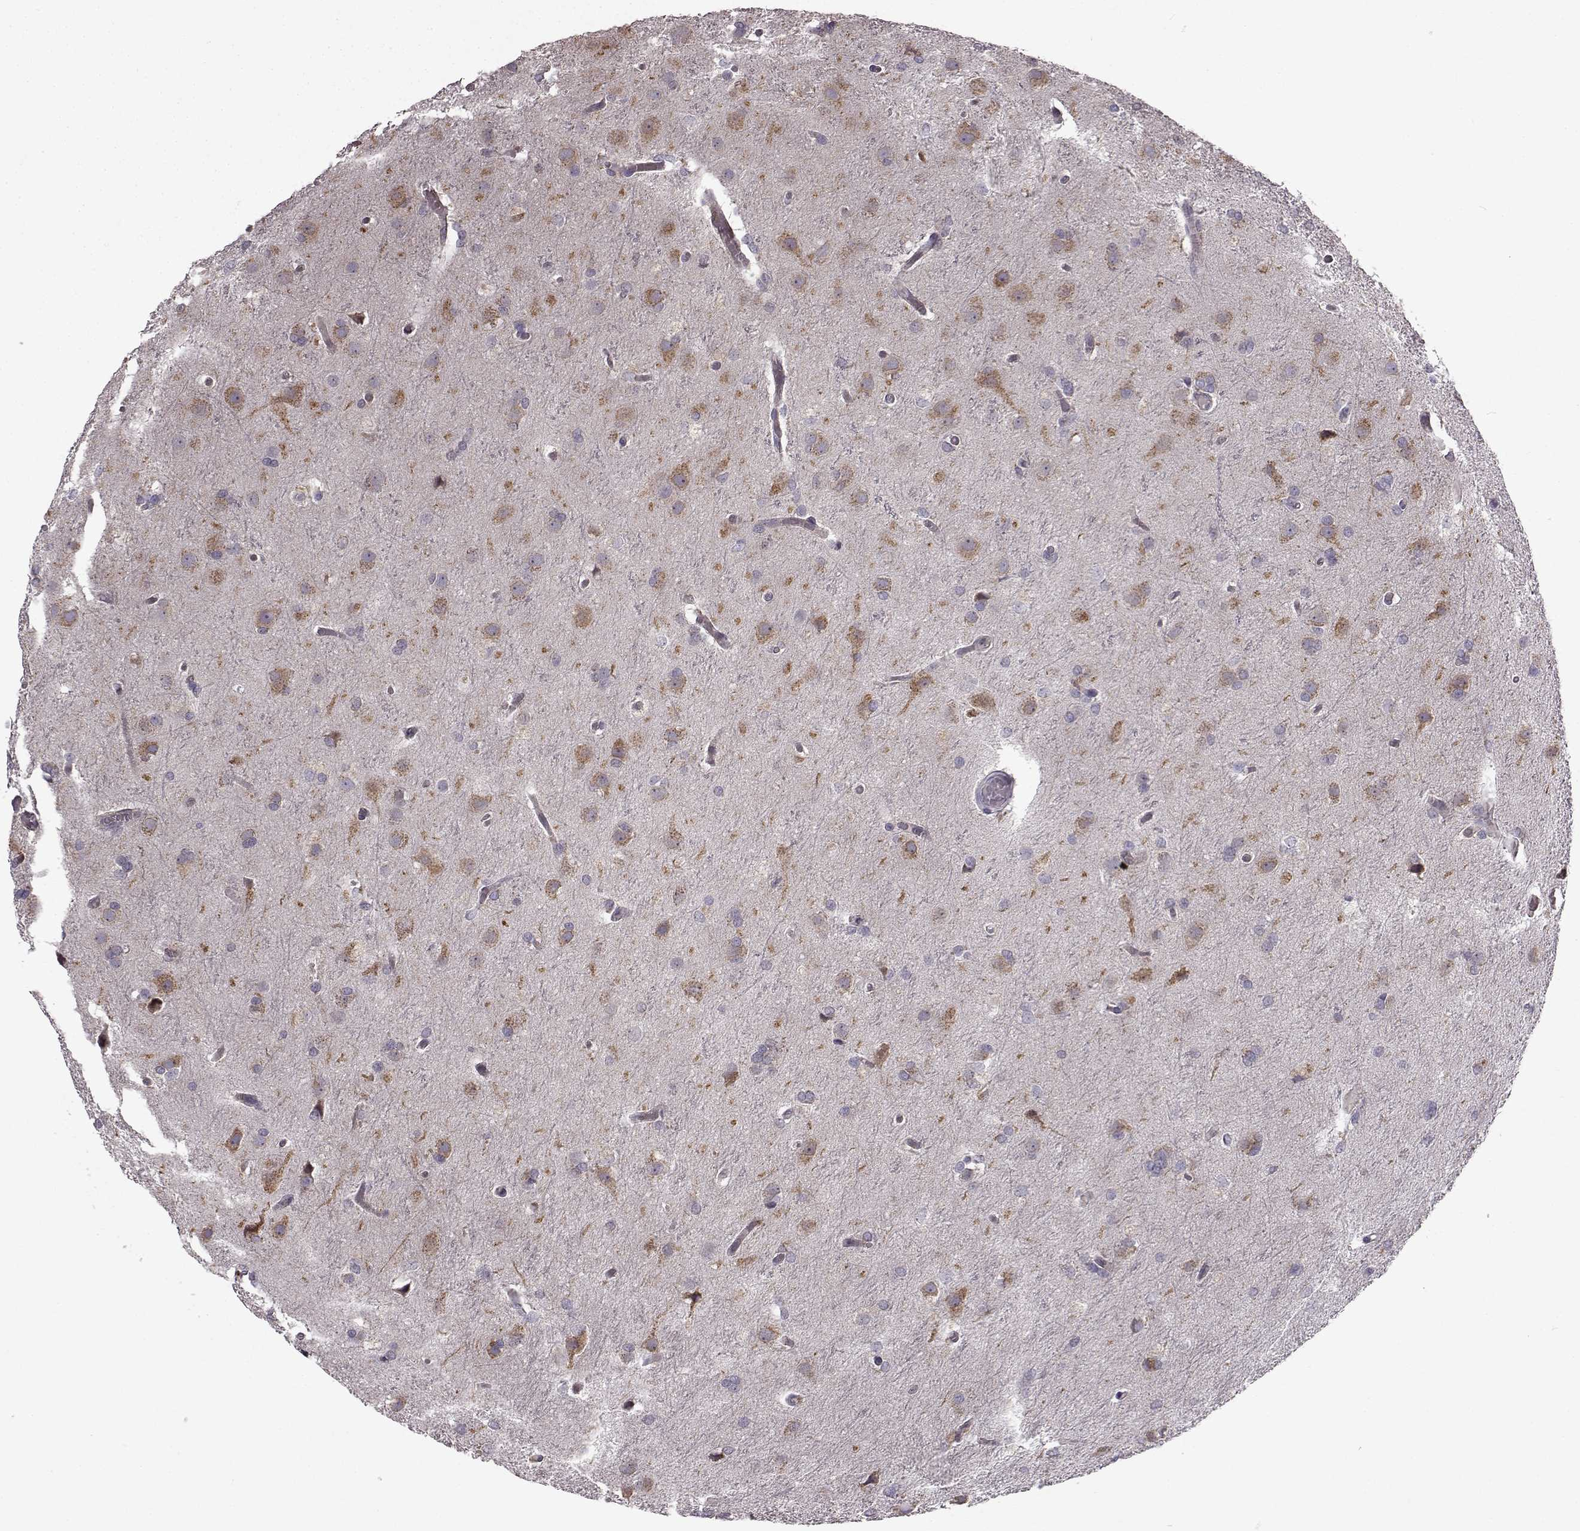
{"staining": {"intensity": "weak", "quantity": "25%-75%", "location": "cytoplasmic/membranous"}, "tissue": "glioma", "cell_type": "Tumor cells", "image_type": "cancer", "snomed": [{"axis": "morphology", "description": "Glioma, malignant, High grade"}, {"axis": "topography", "description": "Brain"}], "caption": "Immunohistochemical staining of glioma shows low levels of weak cytoplasmic/membranous protein staining in about 25%-75% of tumor cells.", "gene": "B3GNT6", "patient": {"sex": "male", "age": 68}}